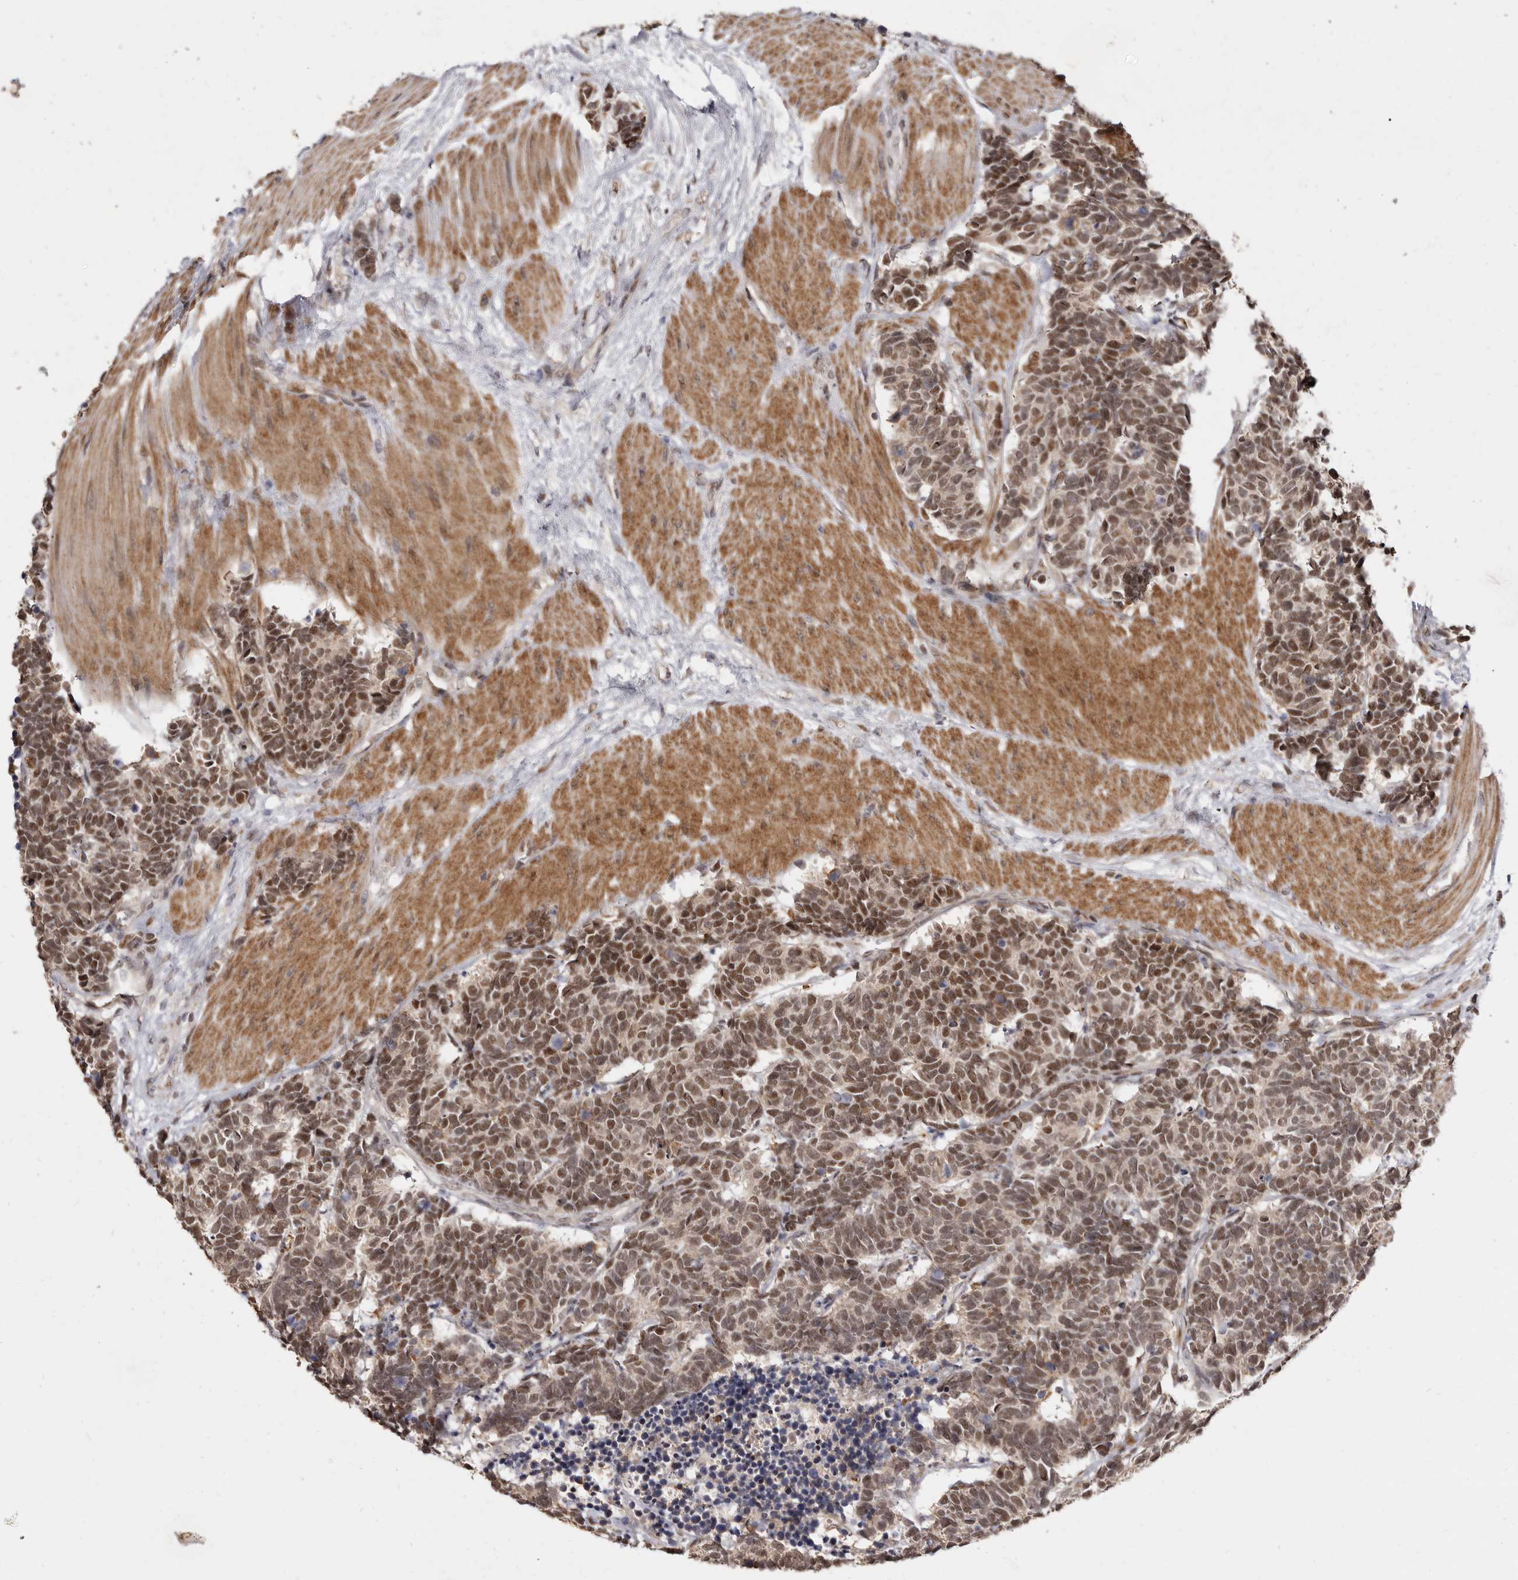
{"staining": {"intensity": "moderate", "quantity": ">75%", "location": "nuclear"}, "tissue": "carcinoid", "cell_type": "Tumor cells", "image_type": "cancer", "snomed": [{"axis": "morphology", "description": "Carcinoma, NOS"}, {"axis": "morphology", "description": "Carcinoid, malignant, NOS"}, {"axis": "topography", "description": "Urinary bladder"}], "caption": "This micrograph exhibits IHC staining of human carcinoid, with medium moderate nuclear expression in about >75% of tumor cells.", "gene": "ZNF326", "patient": {"sex": "male", "age": 57}}